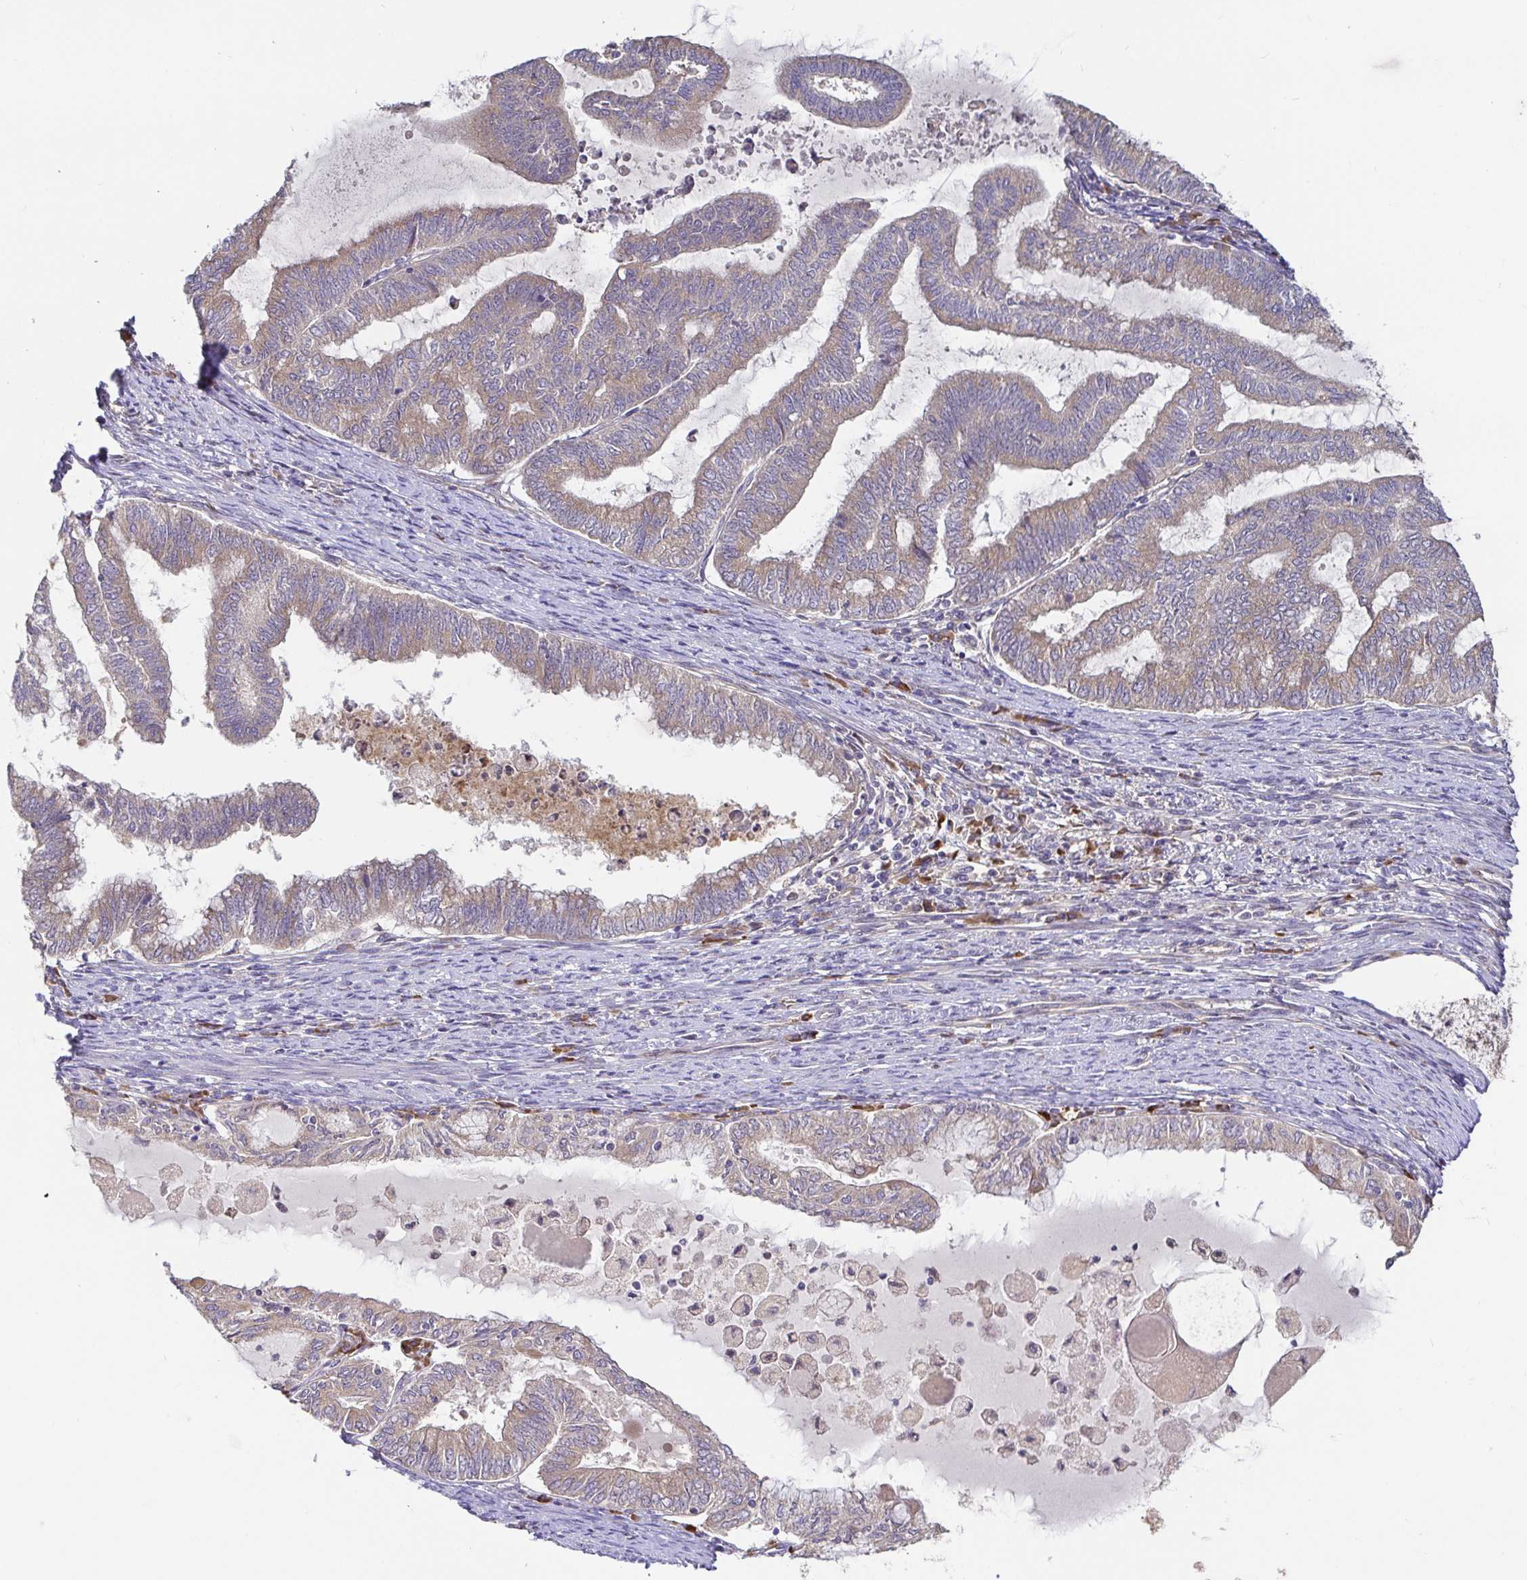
{"staining": {"intensity": "weak", "quantity": ">75%", "location": "cytoplasmic/membranous"}, "tissue": "endometrial cancer", "cell_type": "Tumor cells", "image_type": "cancer", "snomed": [{"axis": "morphology", "description": "Adenocarcinoma, NOS"}, {"axis": "topography", "description": "Endometrium"}], "caption": "About >75% of tumor cells in endometrial adenocarcinoma show weak cytoplasmic/membranous protein staining as visualized by brown immunohistochemical staining.", "gene": "ELP1", "patient": {"sex": "female", "age": 79}}